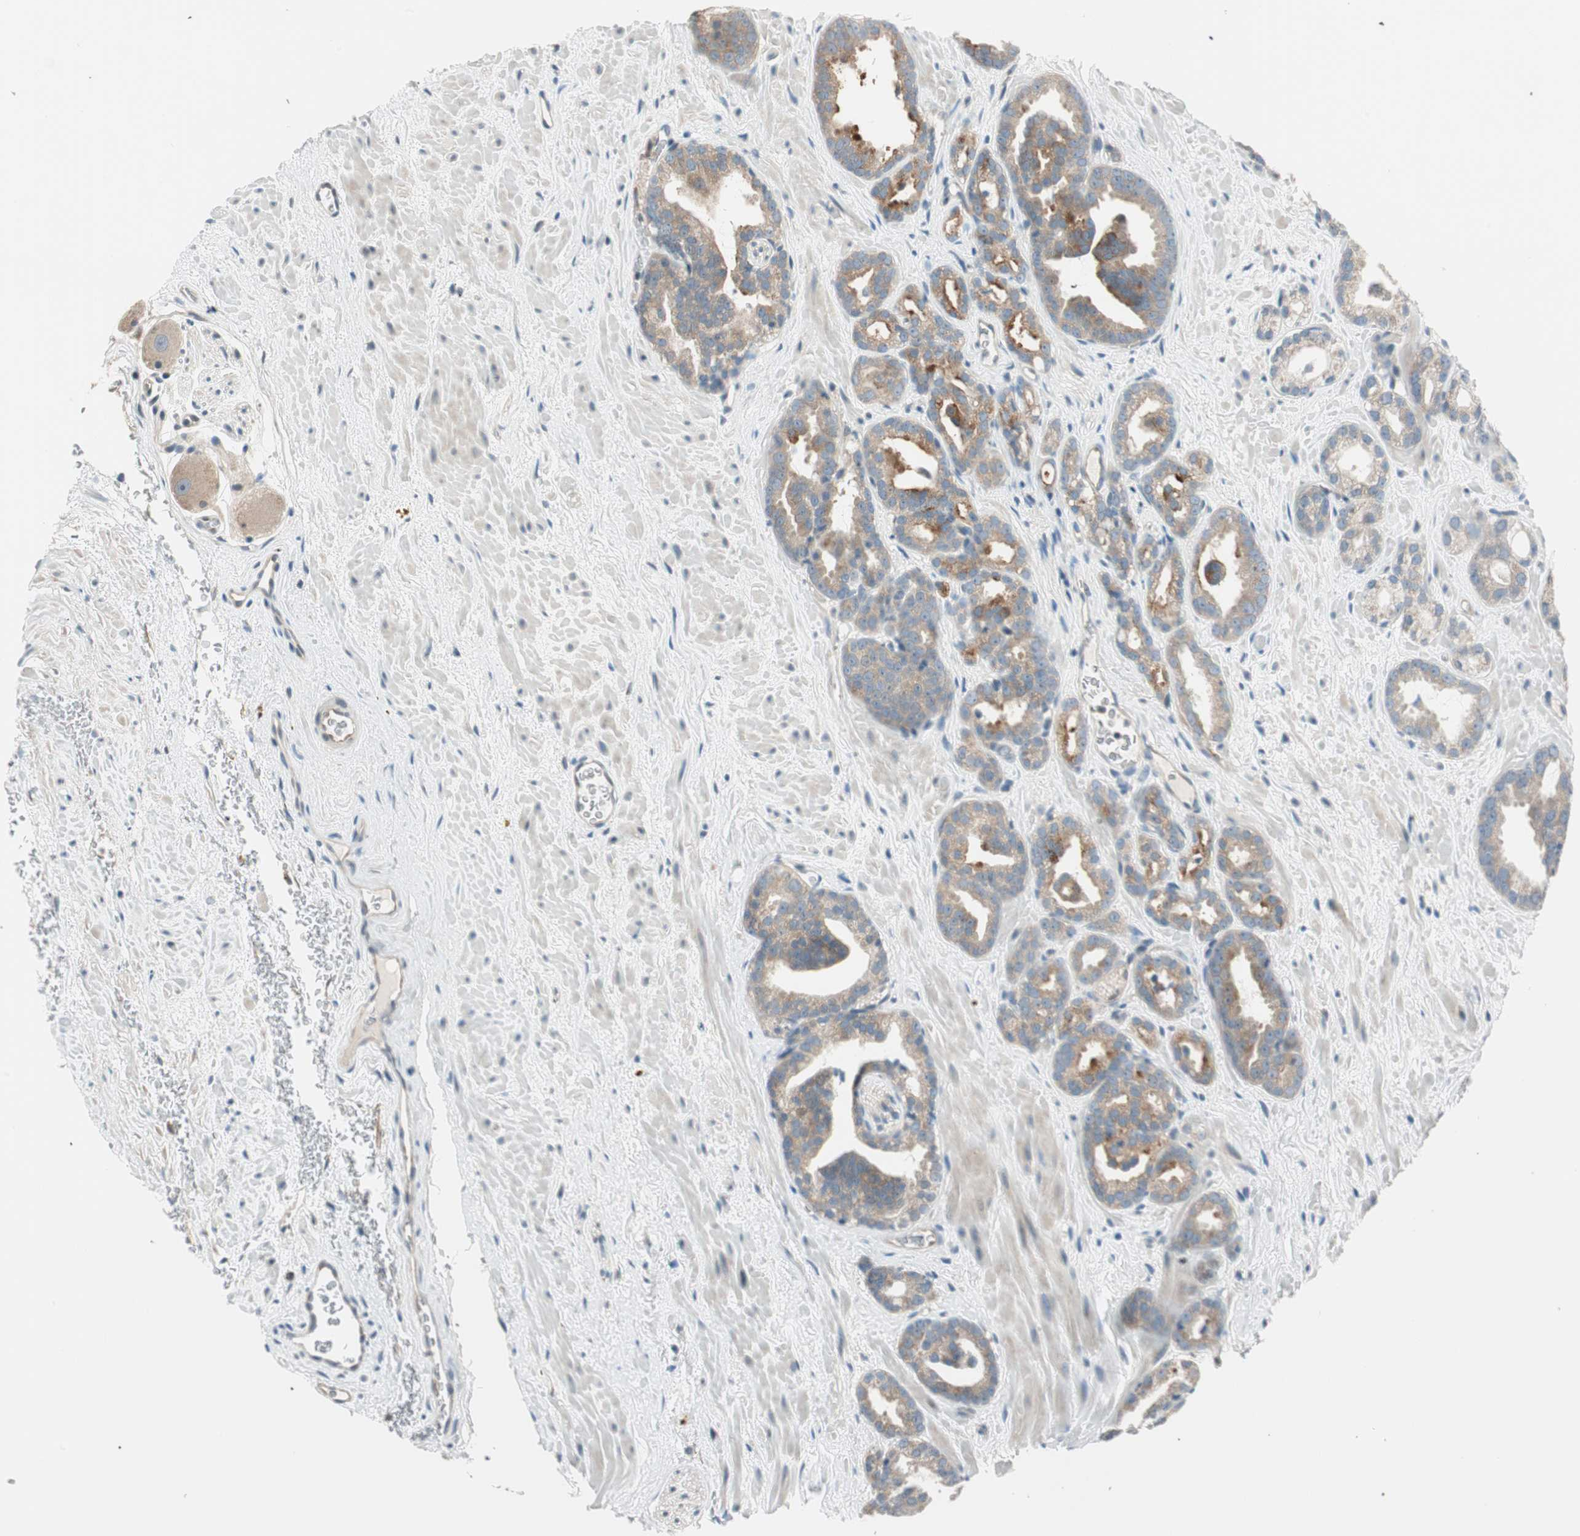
{"staining": {"intensity": "moderate", "quantity": ">75%", "location": "cytoplasmic/membranous"}, "tissue": "prostate cancer", "cell_type": "Tumor cells", "image_type": "cancer", "snomed": [{"axis": "morphology", "description": "Adenocarcinoma, Low grade"}, {"axis": "topography", "description": "Prostate"}], "caption": "The histopathology image displays a brown stain indicating the presence of a protein in the cytoplasmic/membranous of tumor cells in prostate cancer (low-grade adenocarcinoma).", "gene": "CGRRF1", "patient": {"sex": "male", "age": 63}}